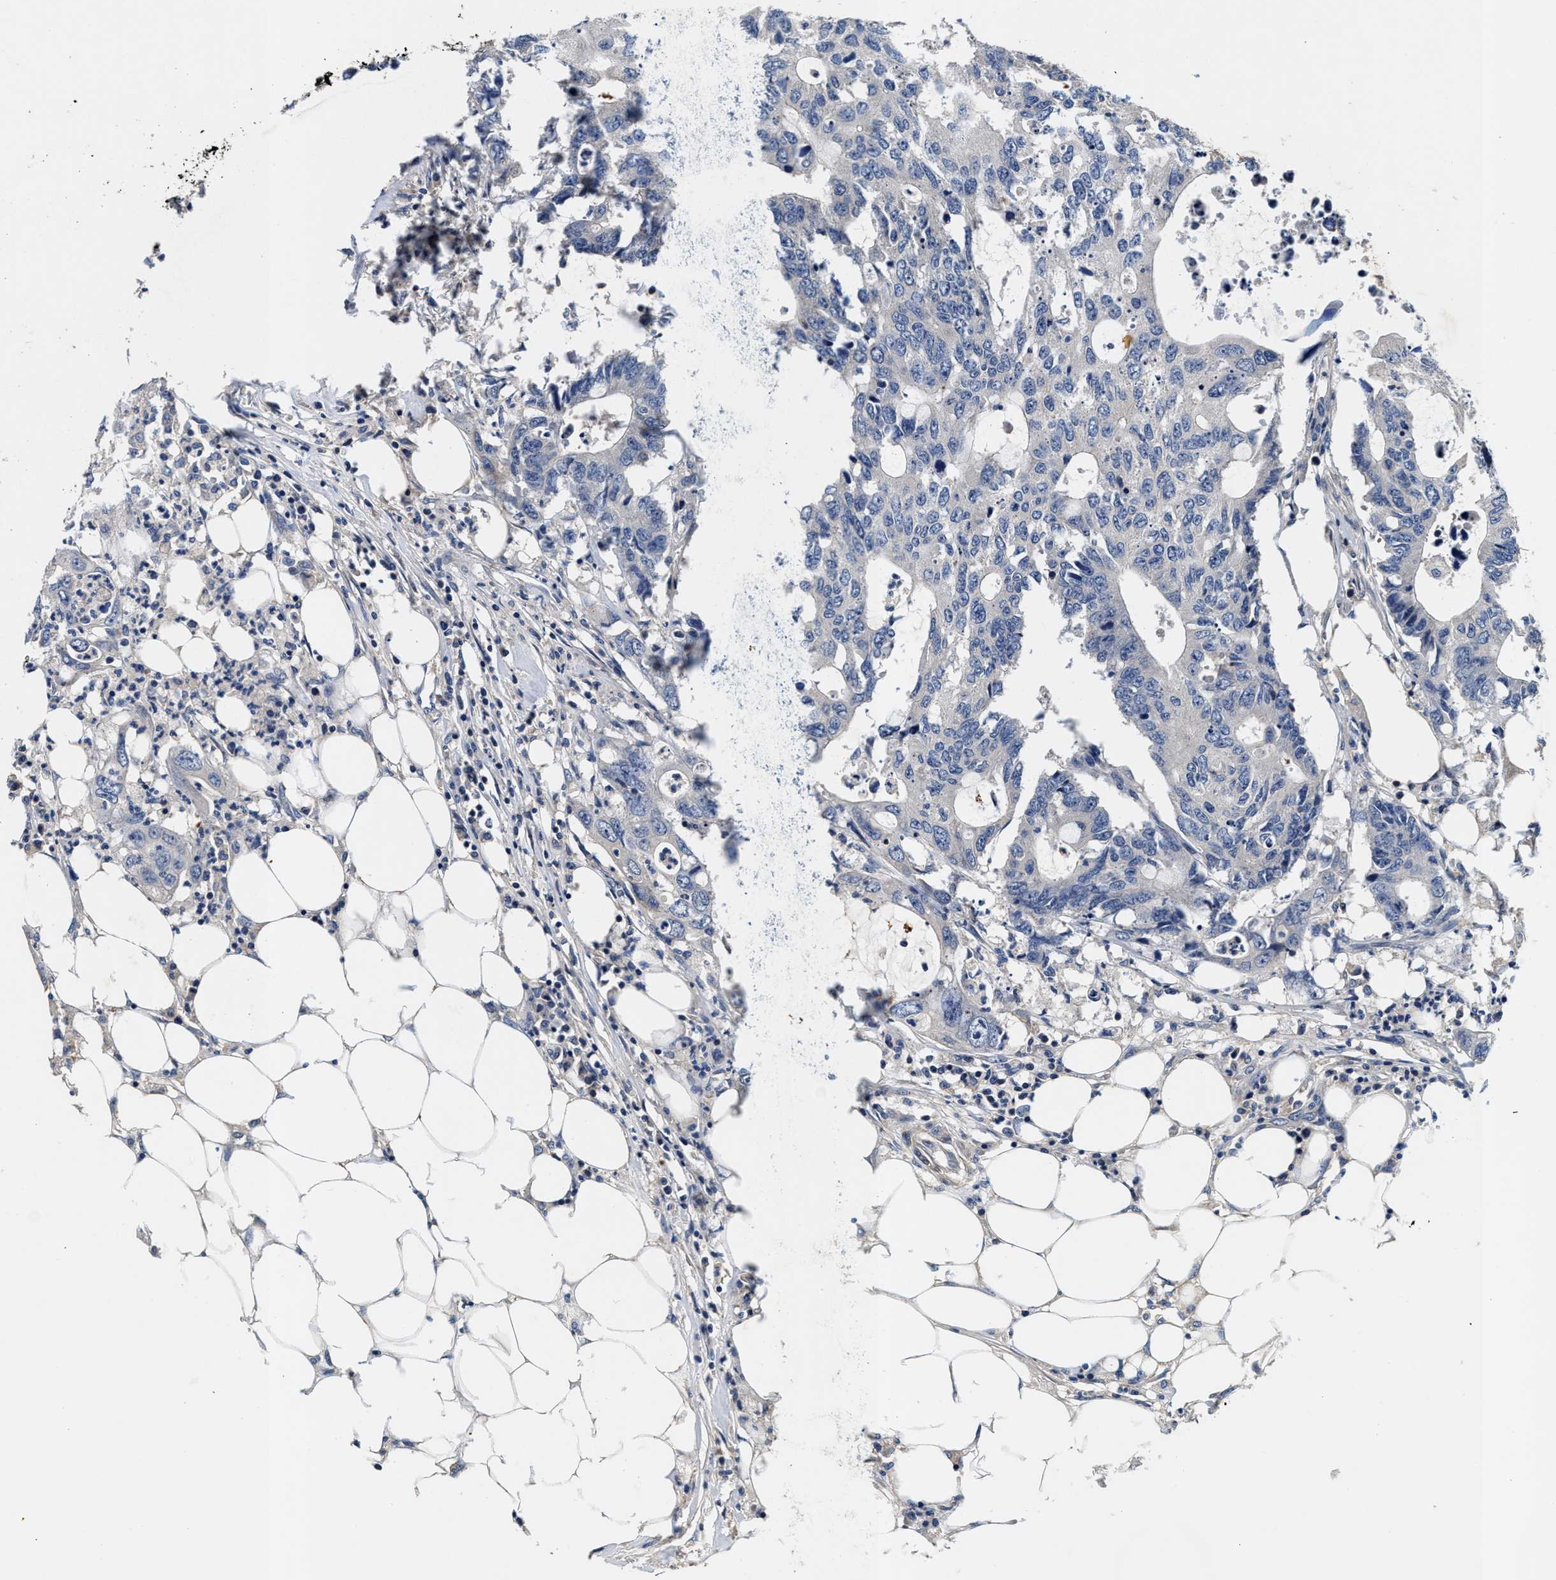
{"staining": {"intensity": "negative", "quantity": "none", "location": "none"}, "tissue": "colorectal cancer", "cell_type": "Tumor cells", "image_type": "cancer", "snomed": [{"axis": "morphology", "description": "Adenocarcinoma, NOS"}, {"axis": "topography", "description": "Colon"}], "caption": "The photomicrograph demonstrates no significant expression in tumor cells of adenocarcinoma (colorectal).", "gene": "ANKIB1", "patient": {"sex": "male", "age": 71}}